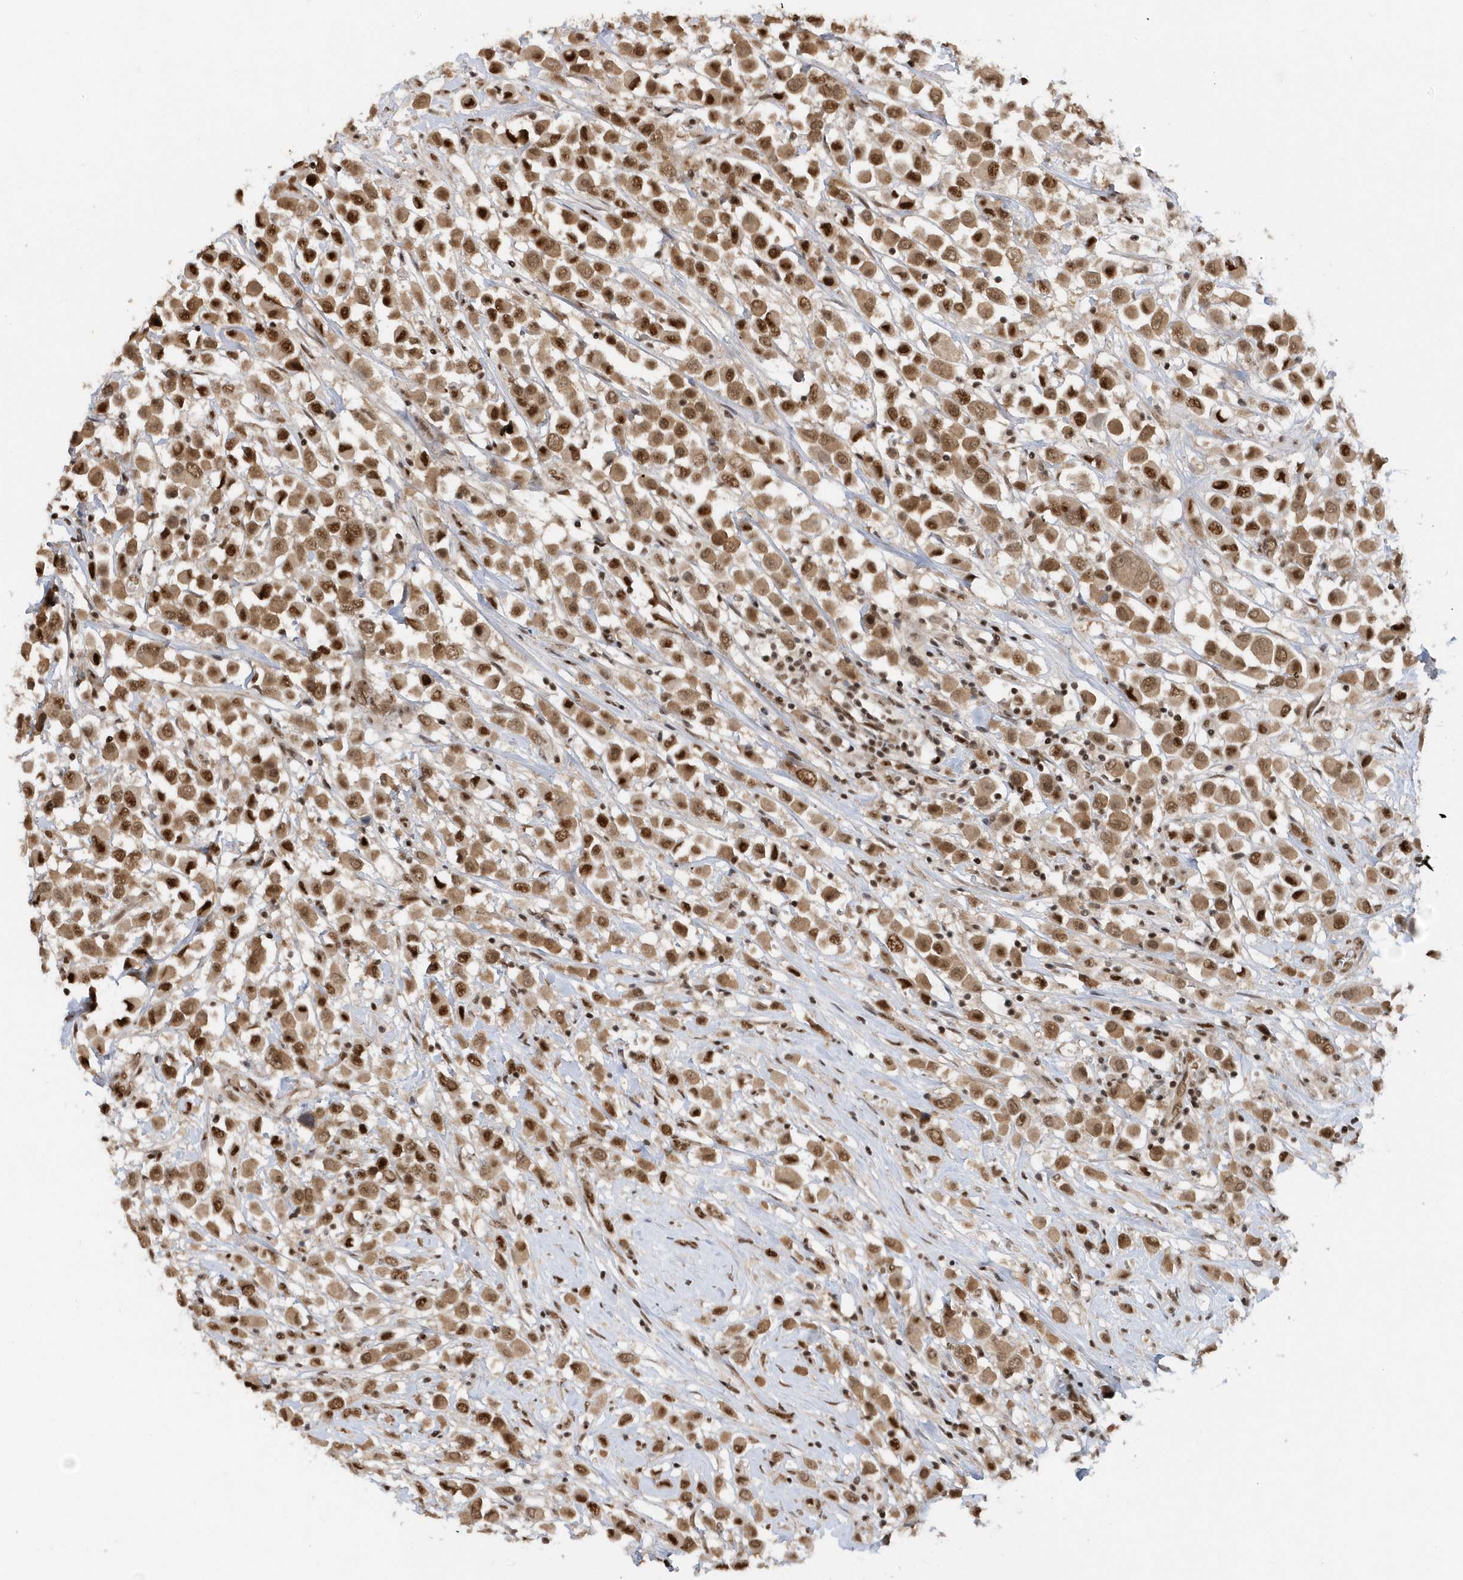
{"staining": {"intensity": "moderate", "quantity": ">75%", "location": "cytoplasmic/membranous,nuclear"}, "tissue": "breast cancer", "cell_type": "Tumor cells", "image_type": "cancer", "snomed": [{"axis": "morphology", "description": "Duct carcinoma"}, {"axis": "topography", "description": "Breast"}], "caption": "DAB immunohistochemical staining of human breast cancer exhibits moderate cytoplasmic/membranous and nuclear protein expression in about >75% of tumor cells.", "gene": "SEPHS1", "patient": {"sex": "female", "age": 61}}